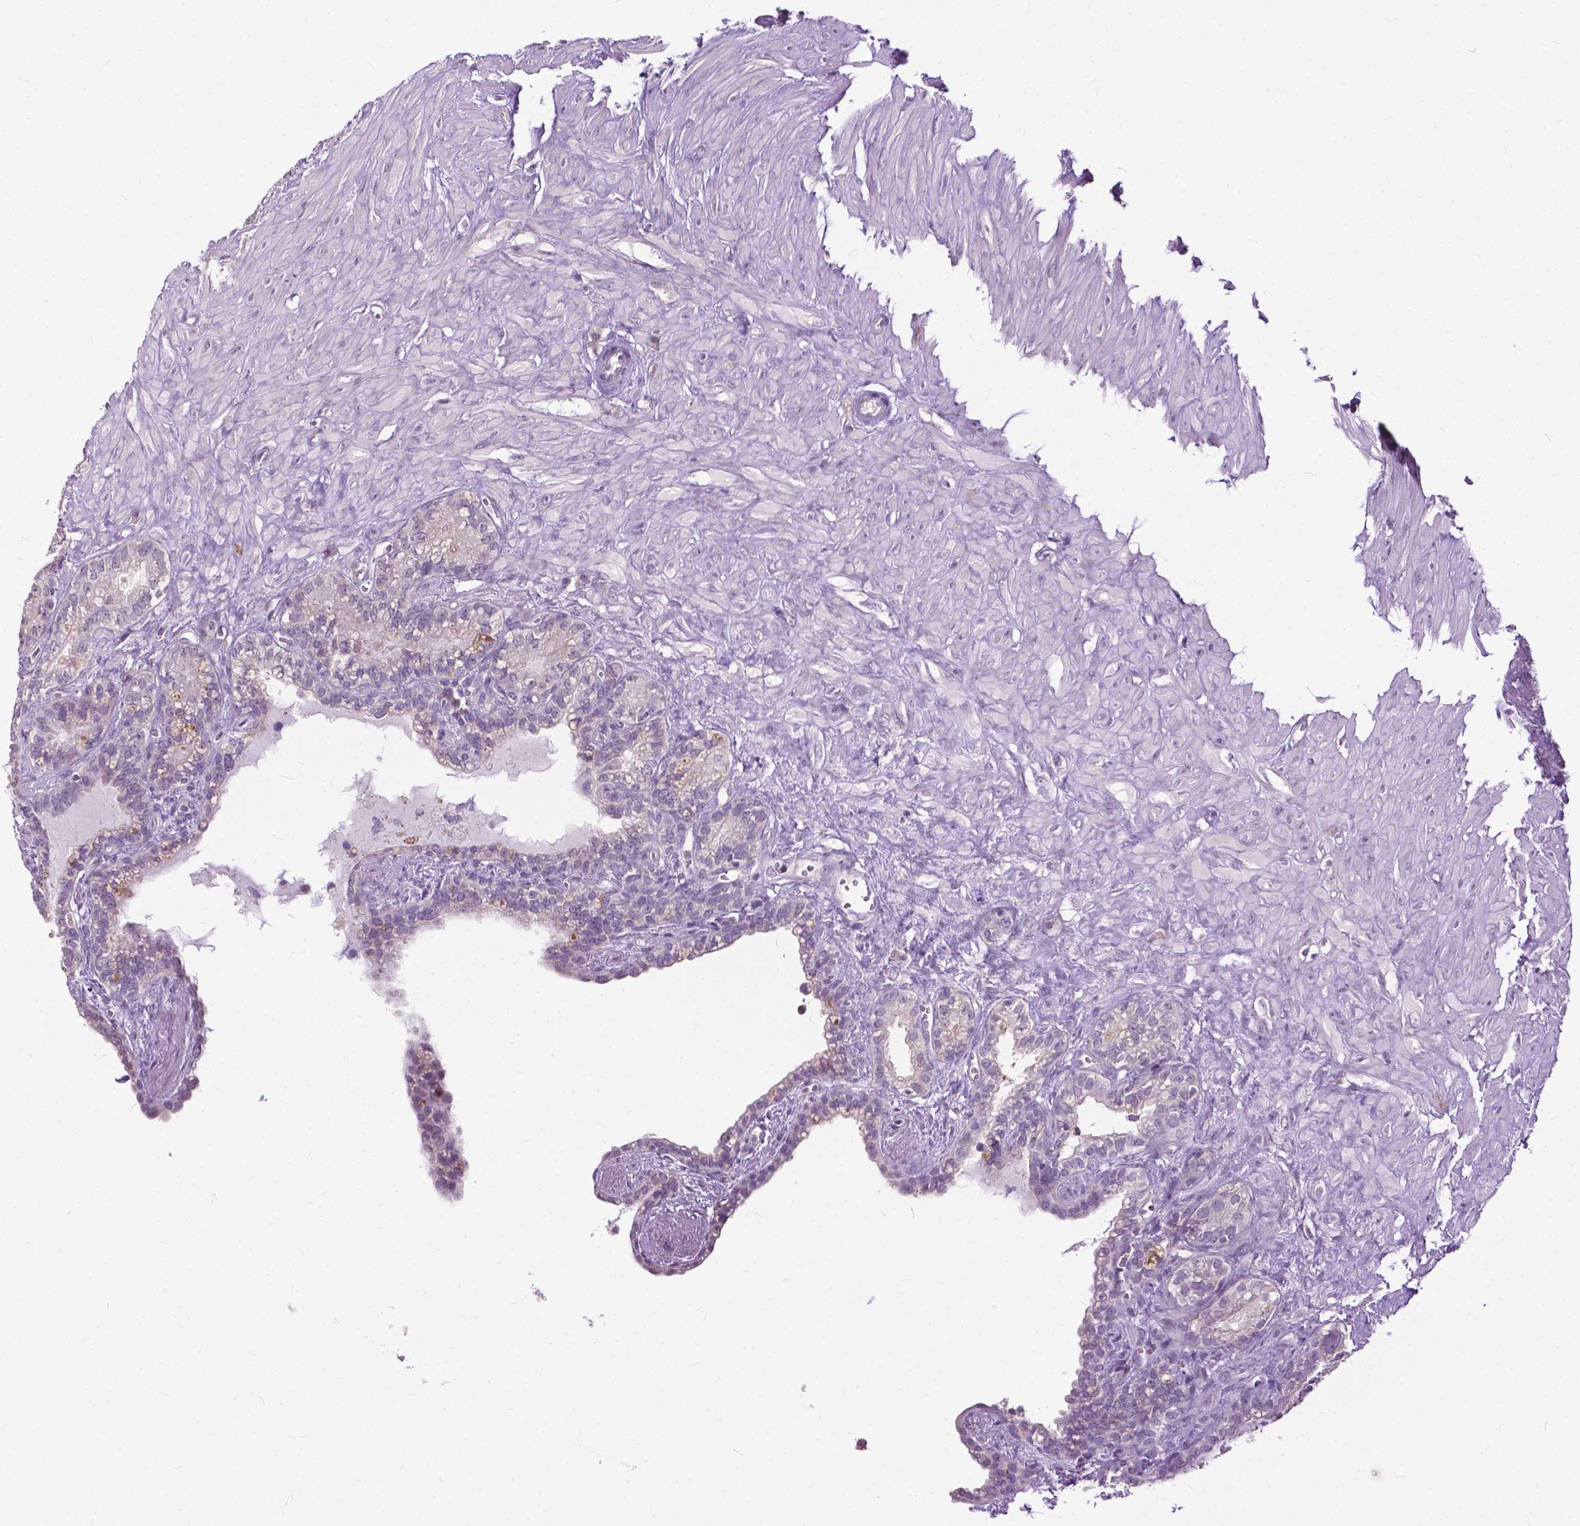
{"staining": {"intensity": "weak", "quantity": "<25%", "location": "cytoplasmic/membranous"}, "tissue": "seminal vesicle", "cell_type": "Glandular cells", "image_type": "normal", "snomed": [{"axis": "morphology", "description": "Normal tissue, NOS"}, {"axis": "morphology", "description": "Urothelial carcinoma, NOS"}, {"axis": "topography", "description": "Urinary bladder"}, {"axis": "topography", "description": "Seminal veicle"}], "caption": "High power microscopy photomicrograph of an immunohistochemistry (IHC) micrograph of benign seminal vesicle, revealing no significant expression in glandular cells.", "gene": "TTC9B", "patient": {"sex": "male", "age": 76}}